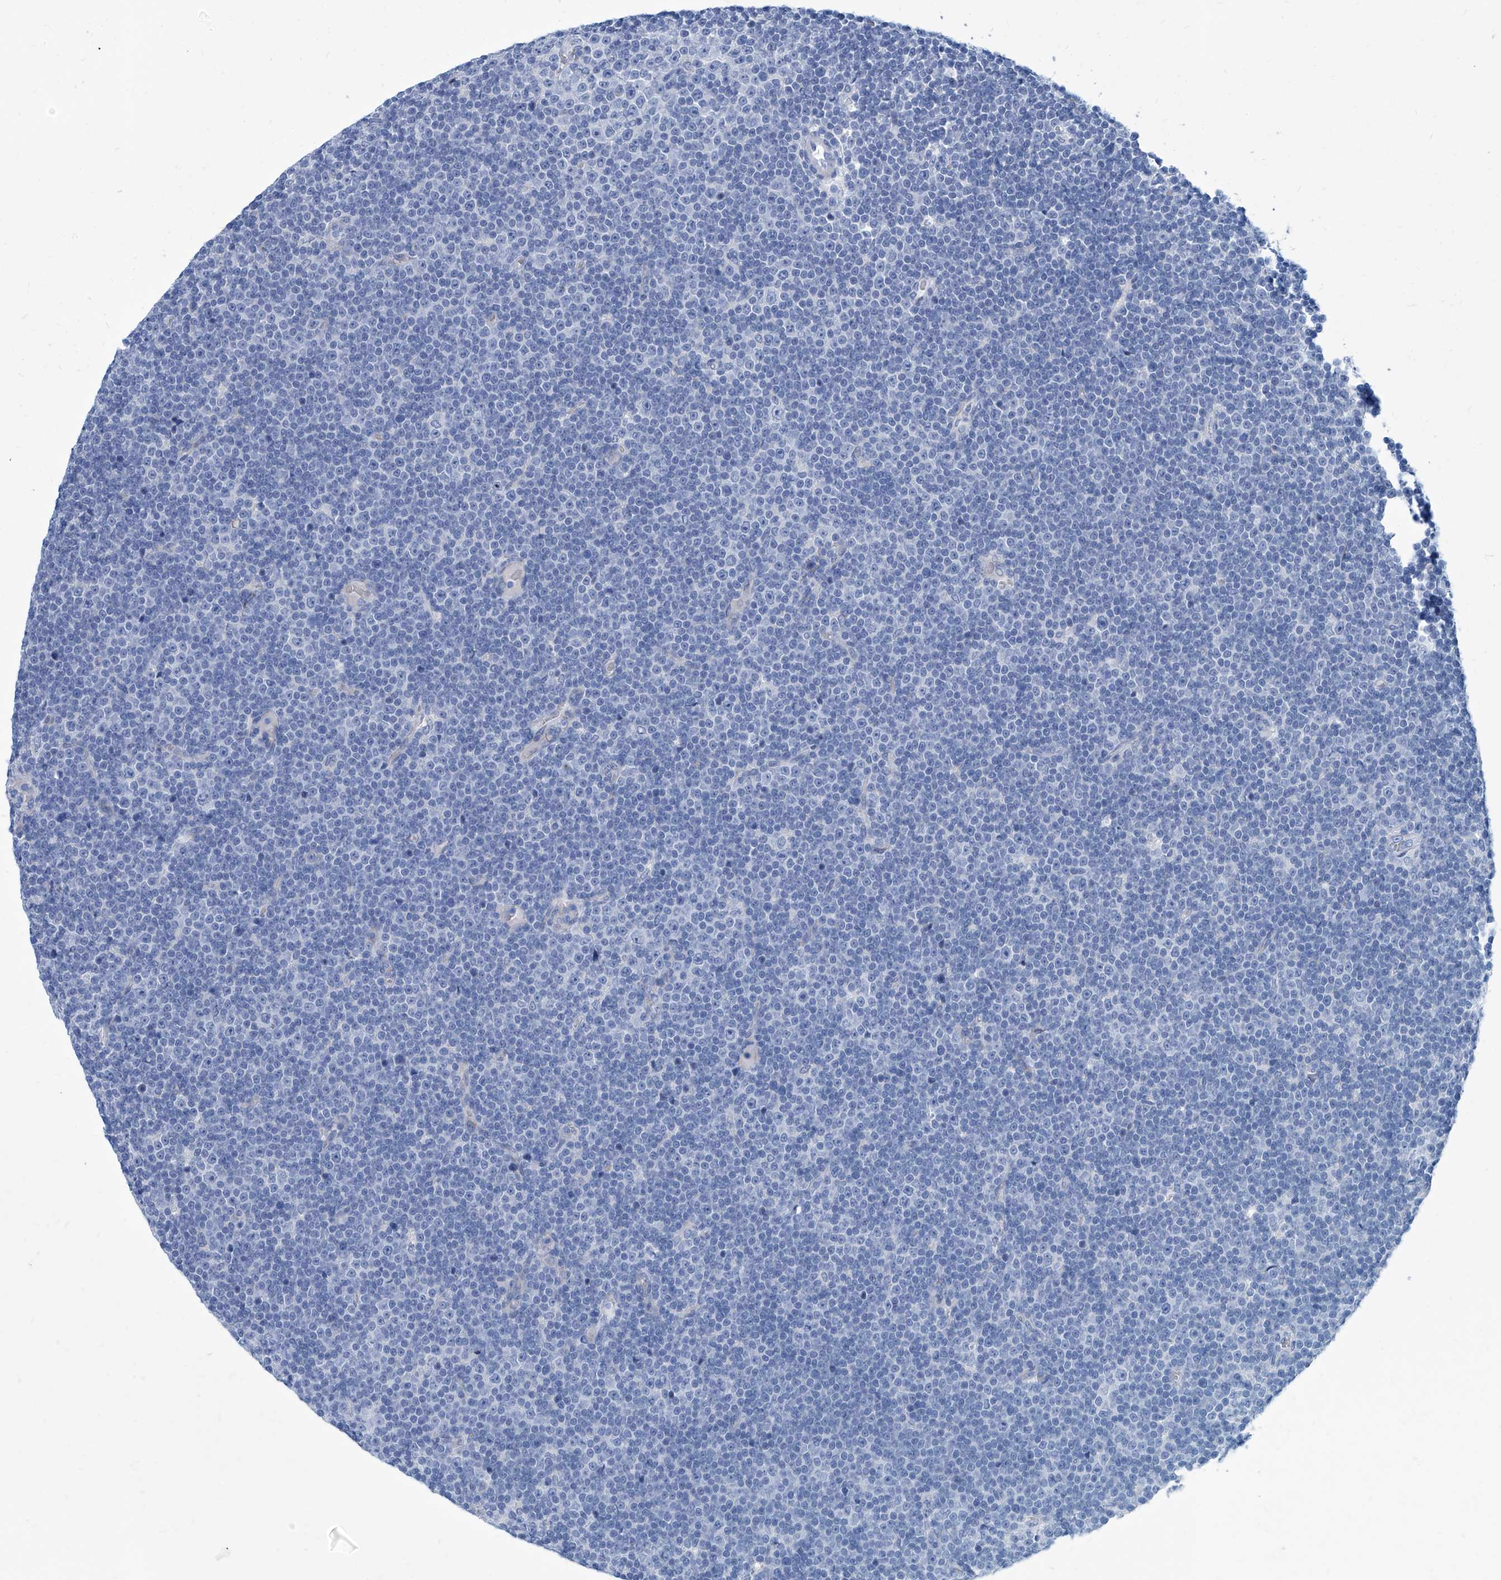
{"staining": {"intensity": "negative", "quantity": "none", "location": "none"}, "tissue": "lymphoma", "cell_type": "Tumor cells", "image_type": "cancer", "snomed": [{"axis": "morphology", "description": "Malignant lymphoma, non-Hodgkin's type, Low grade"}, {"axis": "topography", "description": "Lymph node"}], "caption": "Immunohistochemical staining of human lymphoma demonstrates no significant positivity in tumor cells. (DAB immunohistochemistry with hematoxylin counter stain).", "gene": "FPR2", "patient": {"sex": "female", "age": 67}}